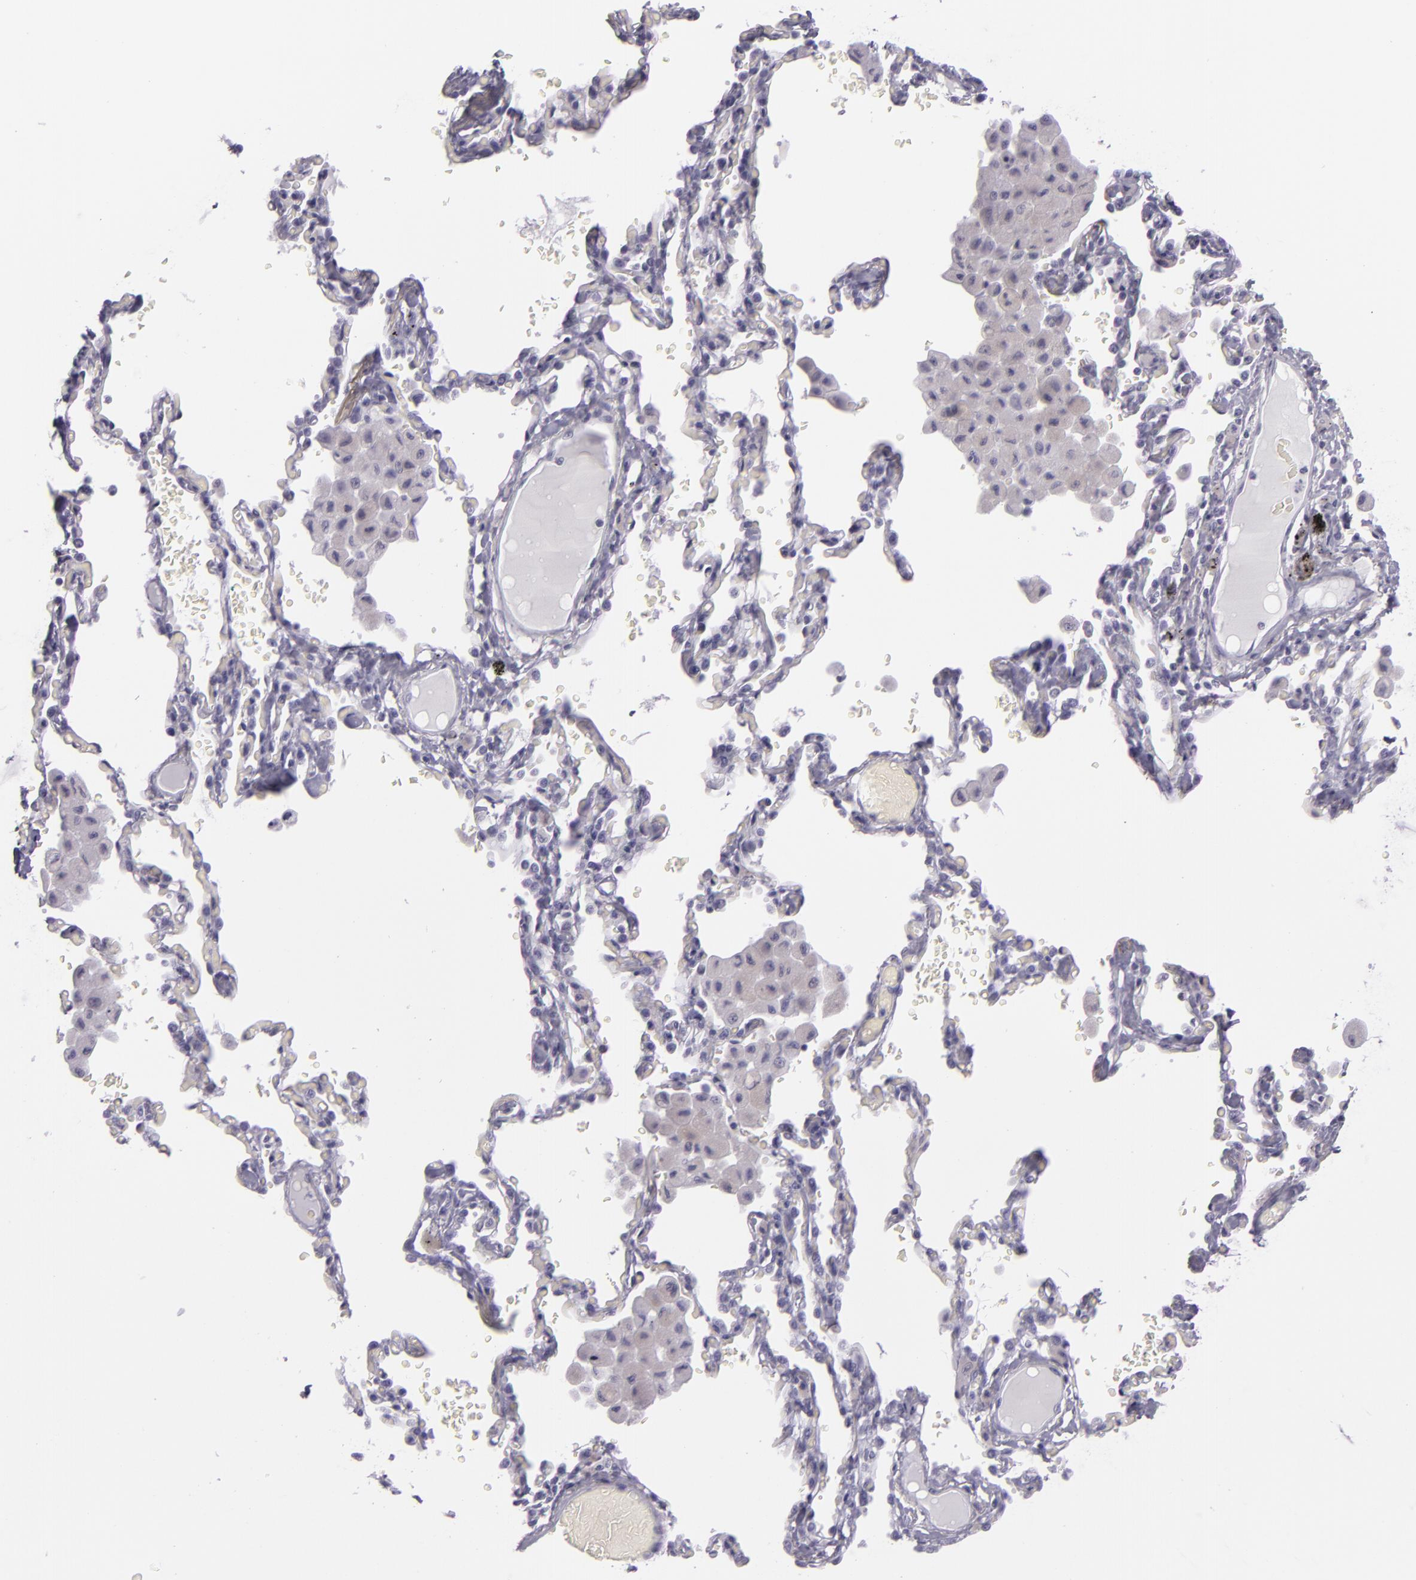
{"staining": {"intensity": "negative", "quantity": "none", "location": "none"}, "tissue": "bronchus", "cell_type": "Respiratory epithelial cells", "image_type": "normal", "snomed": [{"axis": "morphology", "description": "Normal tissue, NOS"}, {"axis": "morphology", "description": "Squamous cell carcinoma, NOS"}, {"axis": "topography", "description": "Bronchus"}, {"axis": "topography", "description": "Lung"}], "caption": "The immunohistochemistry micrograph has no significant positivity in respiratory epithelial cells of bronchus.", "gene": "MUC6", "patient": {"sex": "female", "age": 47}}